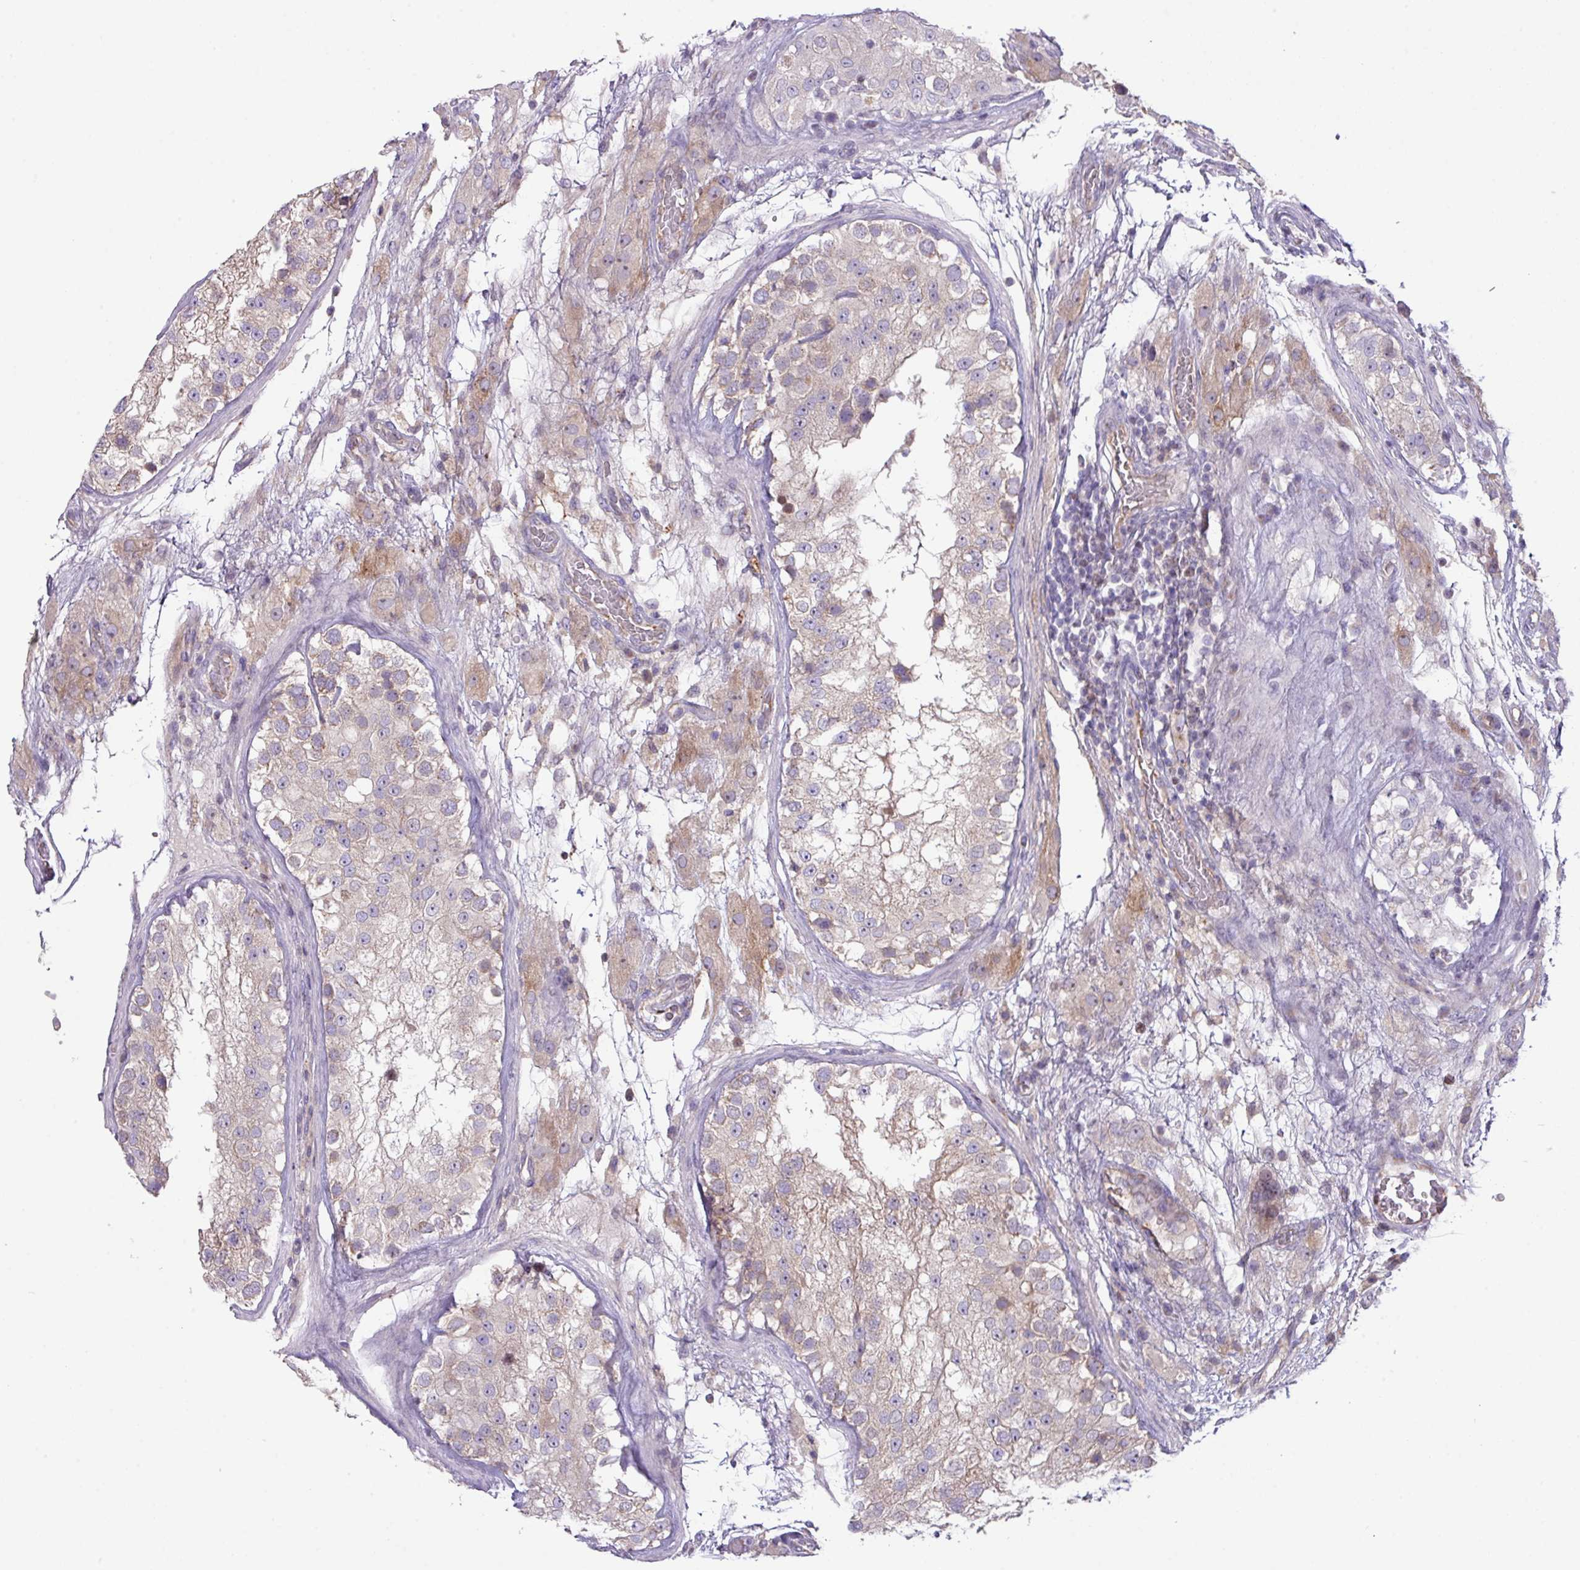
{"staining": {"intensity": "weak", "quantity": "25%-75%", "location": "cytoplasmic/membranous"}, "tissue": "testis", "cell_type": "Cells in seminiferous ducts", "image_type": "normal", "snomed": [{"axis": "morphology", "description": "Normal tissue, NOS"}, {"axis": "topography", "description": "Testis"}], "caption": "Immunohistochemical staining of benign testis displays 25%-75% levels of weak cytoplasmic/membranous protein positivity in approximately 25%-75% of cells in seminiferous ducts. Using DAB (3,3'-diaminobenzidine) (brown) and hematoxylin (blue) stains, captured at high magnification using brightfield microscopy.", "gene": "ZNF394", "patient": {"sex": "male", "age": 26}}